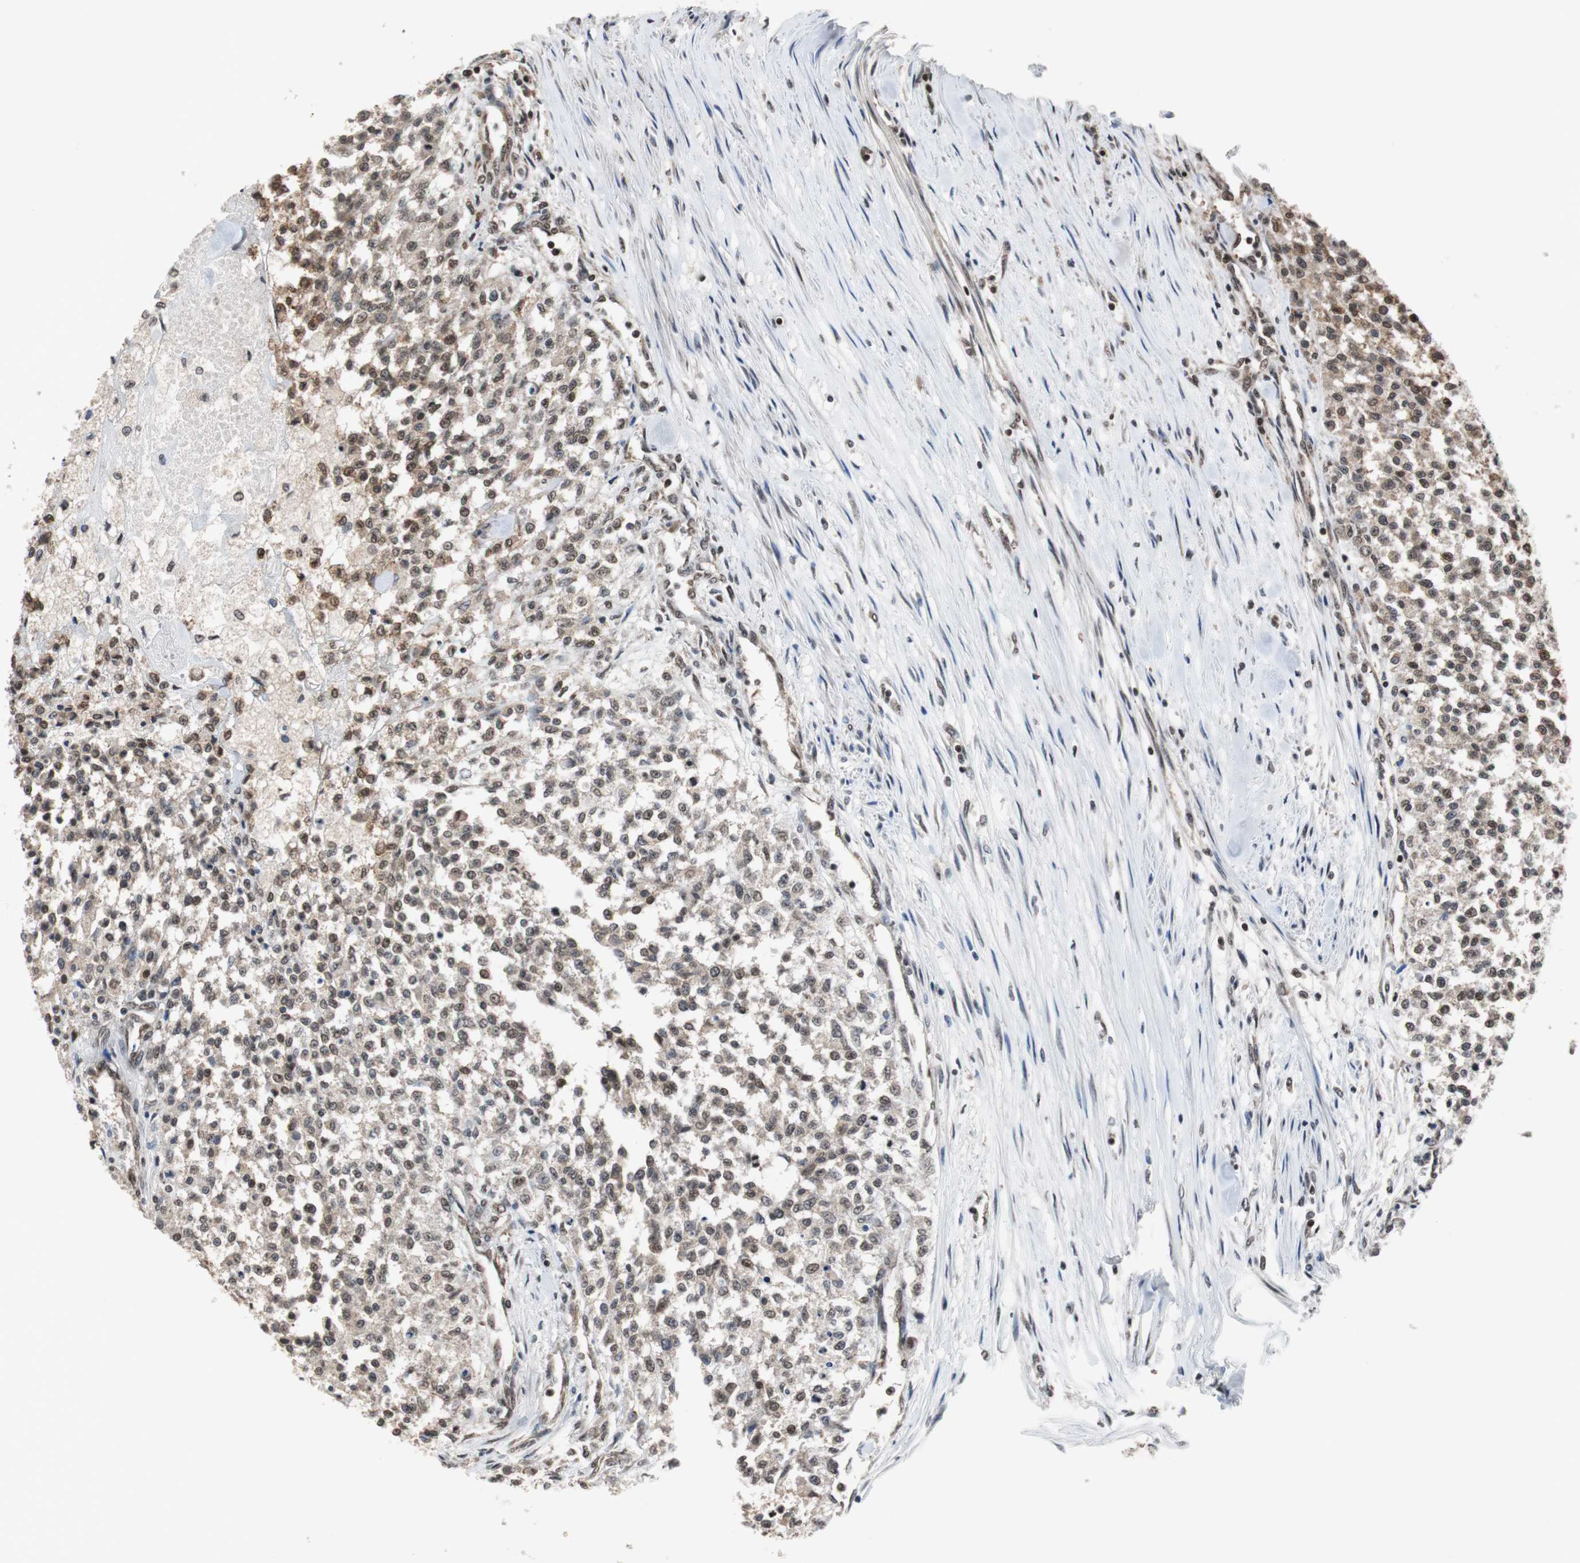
{"staining": {"intensity": "moderate", "quantity": ">75%", "location": "nuclear"}, "tissue": "testis cancer", "cell_type": "Tumor cells", "image_type": "cancer", "snomed": [{"axis": "morphology", "description": "Seminoma, NOS"}, {"axis": "topography", "description": "Testis"}], "caption": "Immunohistochemical staining of human testis cancer (seminoma) reveals medium levels of moderate nuclear positivity in about >75% of tumor cells.", "gene": "REST", "patient": {"sex": "male", "age": 59}}